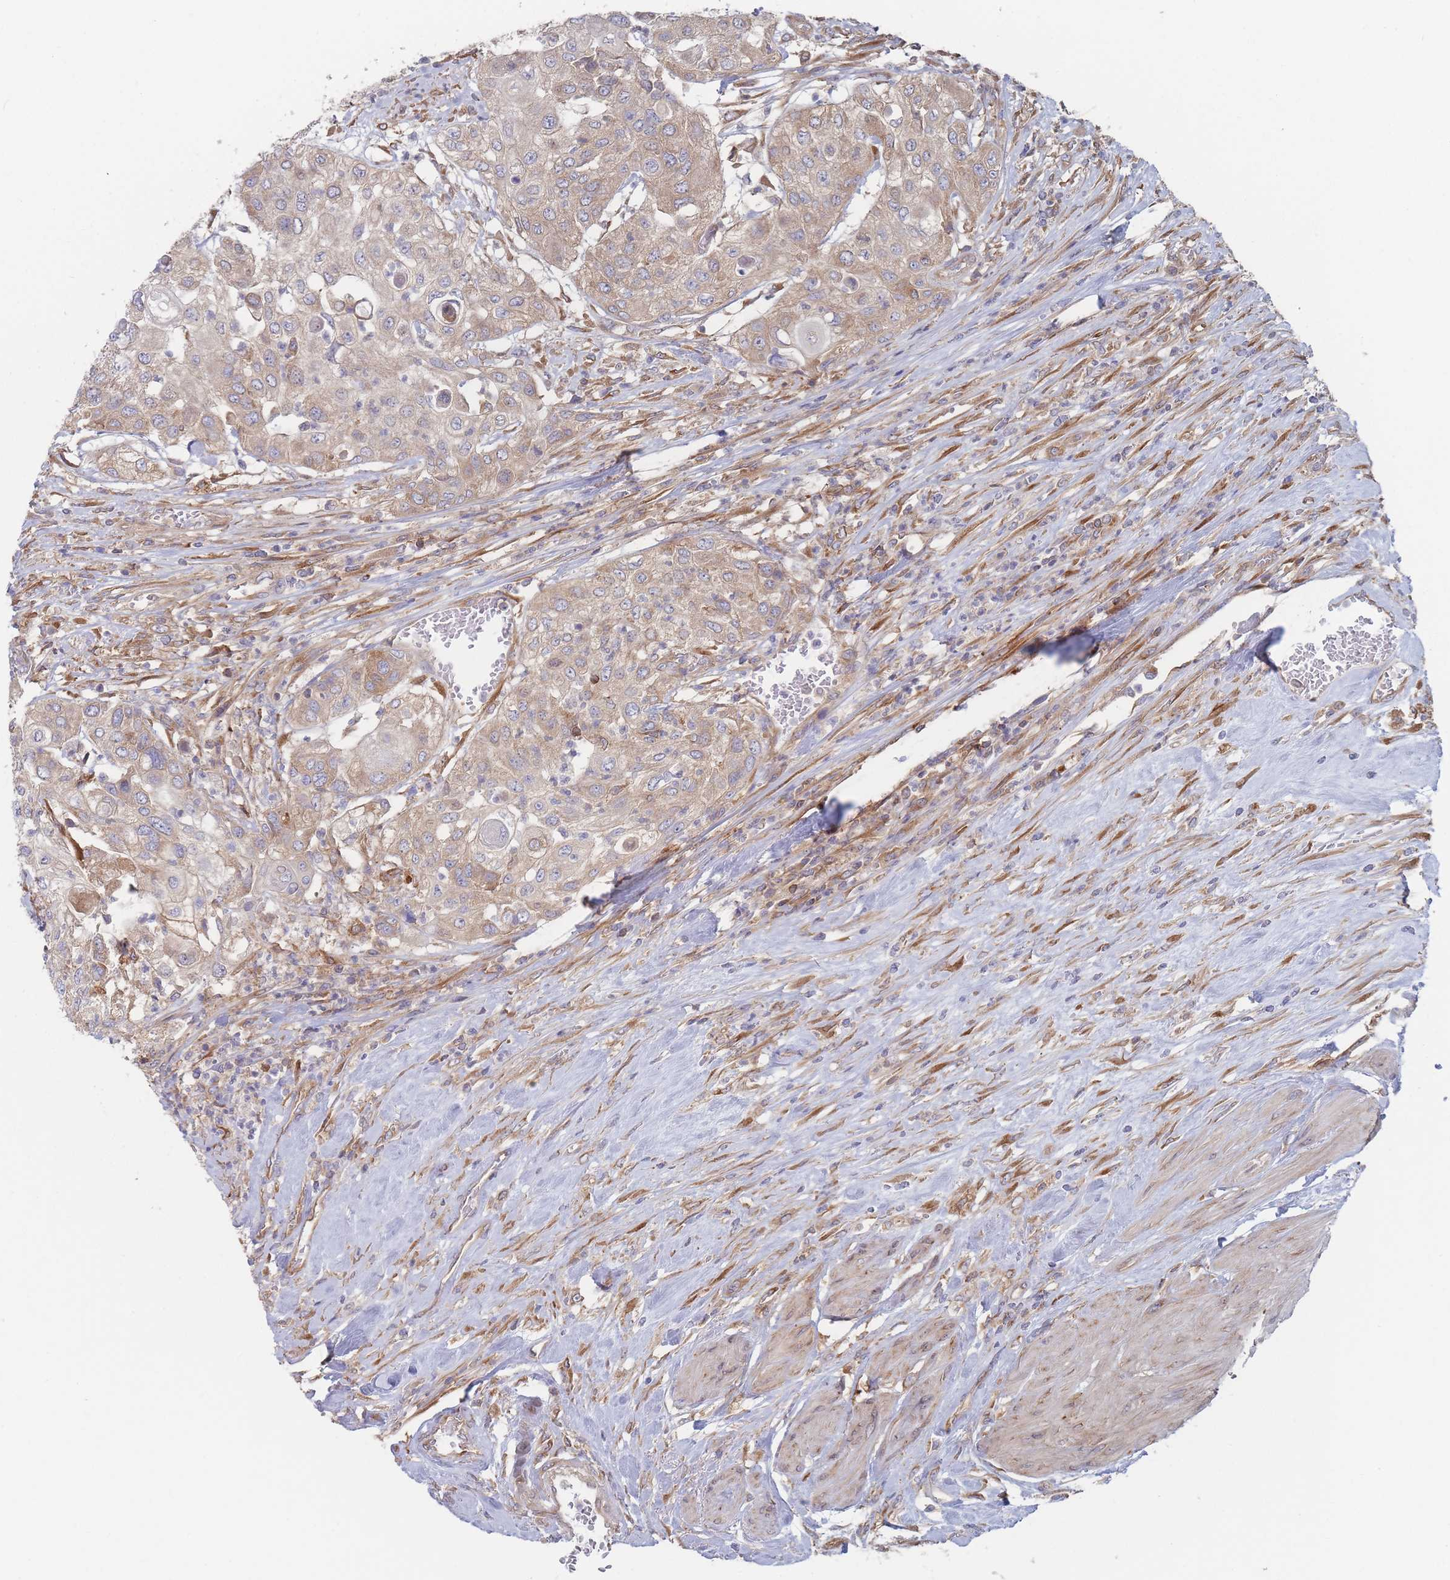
{"staining": {"intensity": "weak", "quantity": "25%-75%", "location": "cytoplasmic/membranous"}, "tissue": "urothelial cancer", "cell_type": "Tumor cells", "image_type": "cancer", "snomed": [{"axis": "morphology", "description": "Urothelial carcinoma, High grade"}, {"axis": "topography", "description": "Urinary bladder"}], "caption": "Urothelial cancer tissue reveals weak cytoplasmic/membranous staining in about 25%-75% of tumor cells, visualized by immunohistochemistry.", "gene": "KDSR", "patient": {"sex": "female", "age": 79}}